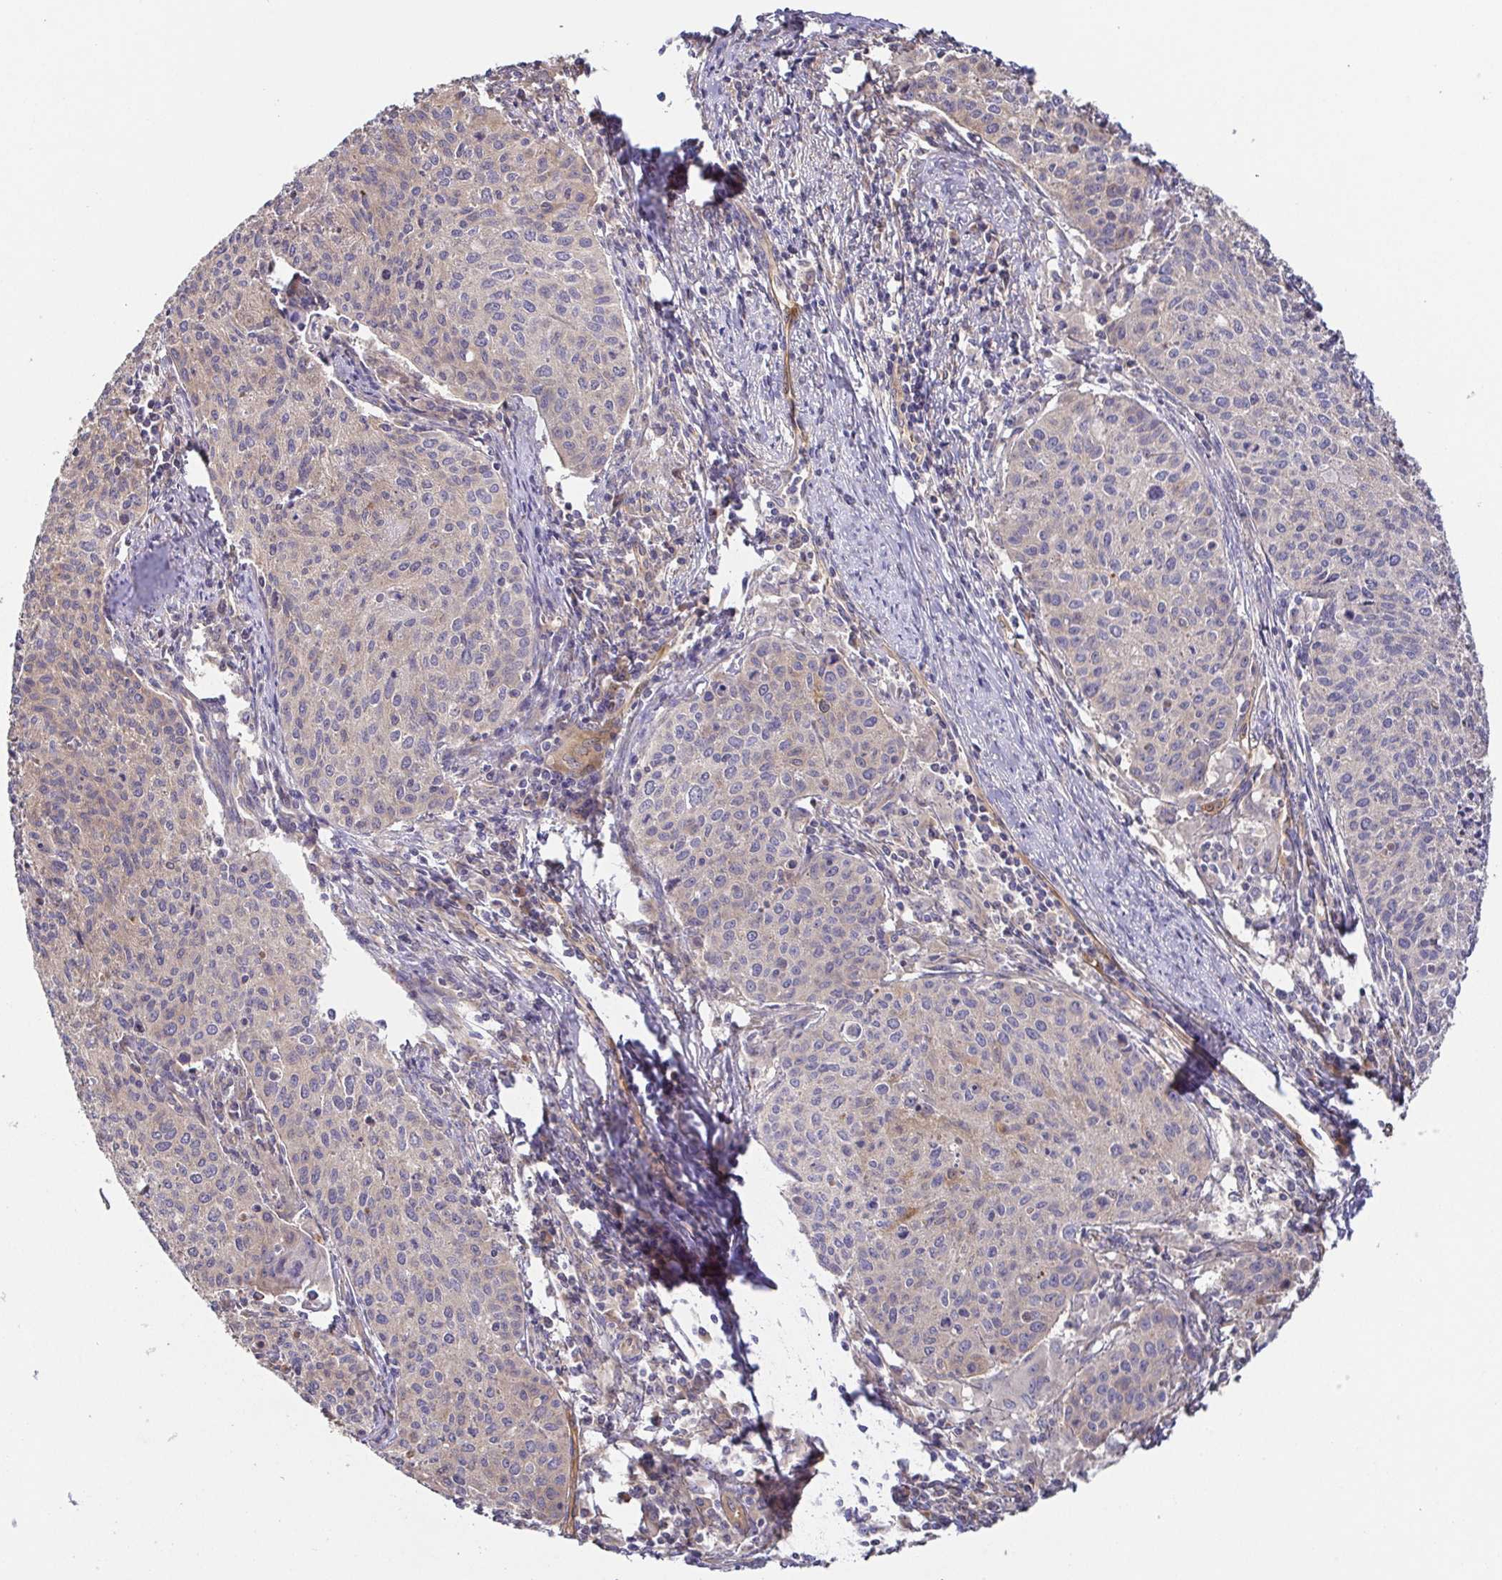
{"staining": {"intensity": "negative", "quantity": "none", "location": "none"}, "tissue": "cervical cancer", "cell_type": "Tumor cells", "image_type": "cancer", "snomed": [{"axis": "morphology", "description": "Squamous cell carcinoma, NOS"}, {"axis": "topography", "description": "Cervix"}], "caption": "IHC of human cervical cancer displays no expression in tumor cells.", "gene": "EIF3D", "patient": {"sex": "female", "age": 38}}